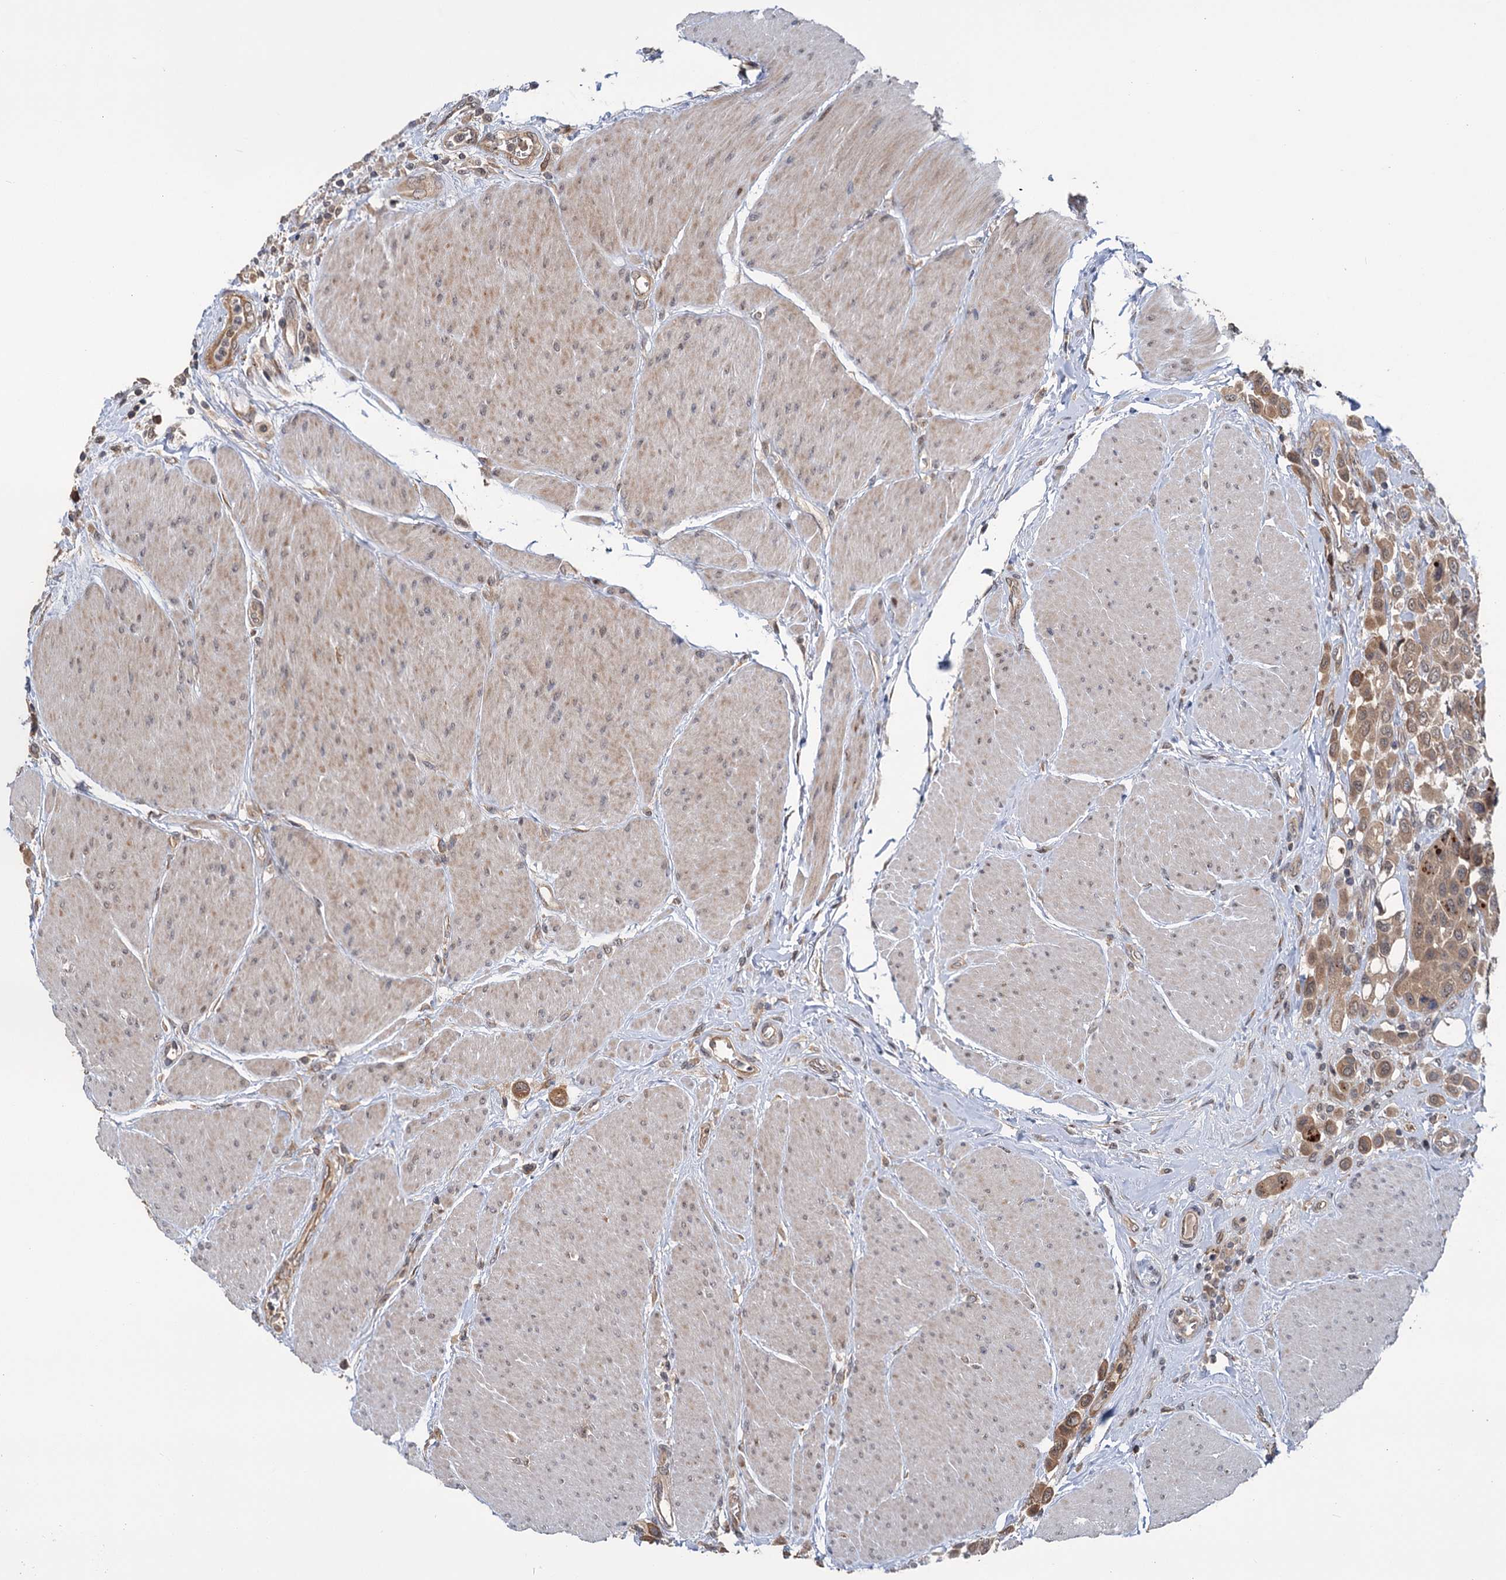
{"staining": {"intensity": "moderate", "quantity": ">75%", "location": "cytoplasmic/membranous"}, "tissue": "urothelial cancer", "cell_type": "Tumor cells", "image_type": "cancer", "snomed": [{"axis": "morphology", "description": "Urothelial carcinoma, High grade"}, {"axis": "topography", "description": "Urinary bladder"}], "caption": "Protein staining shows moderate cytoplasmic/membranous expression in approximately >75% of tumor cells in high-grade urothelial carcinoma.", "gene": "KANSL2", "patient": {"sex": "male", "age": 50}}